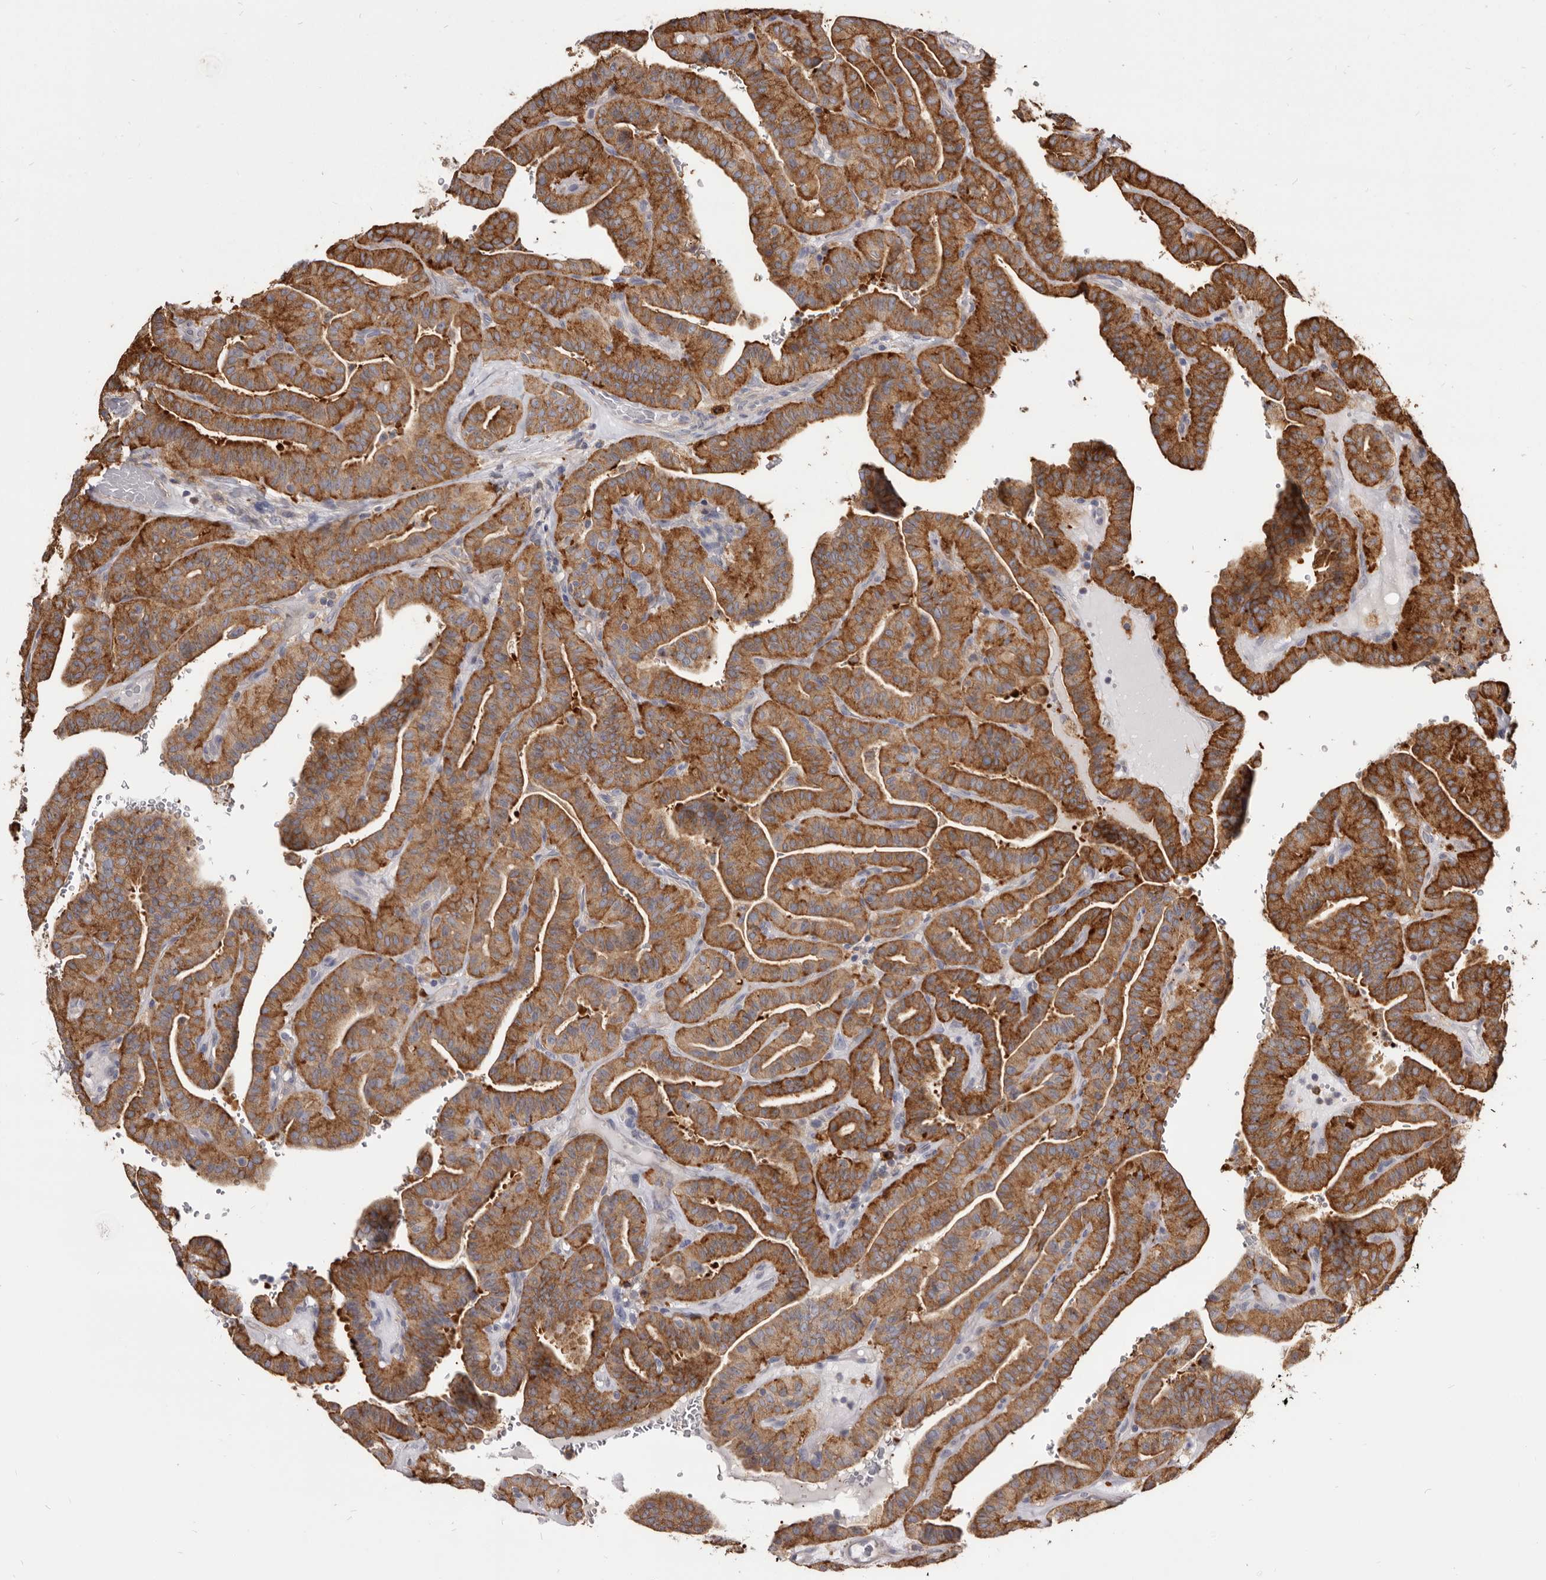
{"staining": {"intensity": "moderate", "quantity": ">75%", "location": "cytoplasmic/membranous"}, "tissue": "thyroid cancer", "cell_type": "Tumor cells", "image_type": "cancer", "snomed": [{"axis": "morphology", "description": "Papillary adenocarcinoma, NOS"}, {"axis": "topography", "description": "Thyroid gland"}], "caption": "Thyroid cancer (papillary adenocarcinoma) stained with DAB immunohistochemistry demonstrates medium levels of moderate cytoplasmic/membranous expression in about >75% of tumor cells.", "gene": "TPD52", "patient": {"sex": "male", "age": 77}}